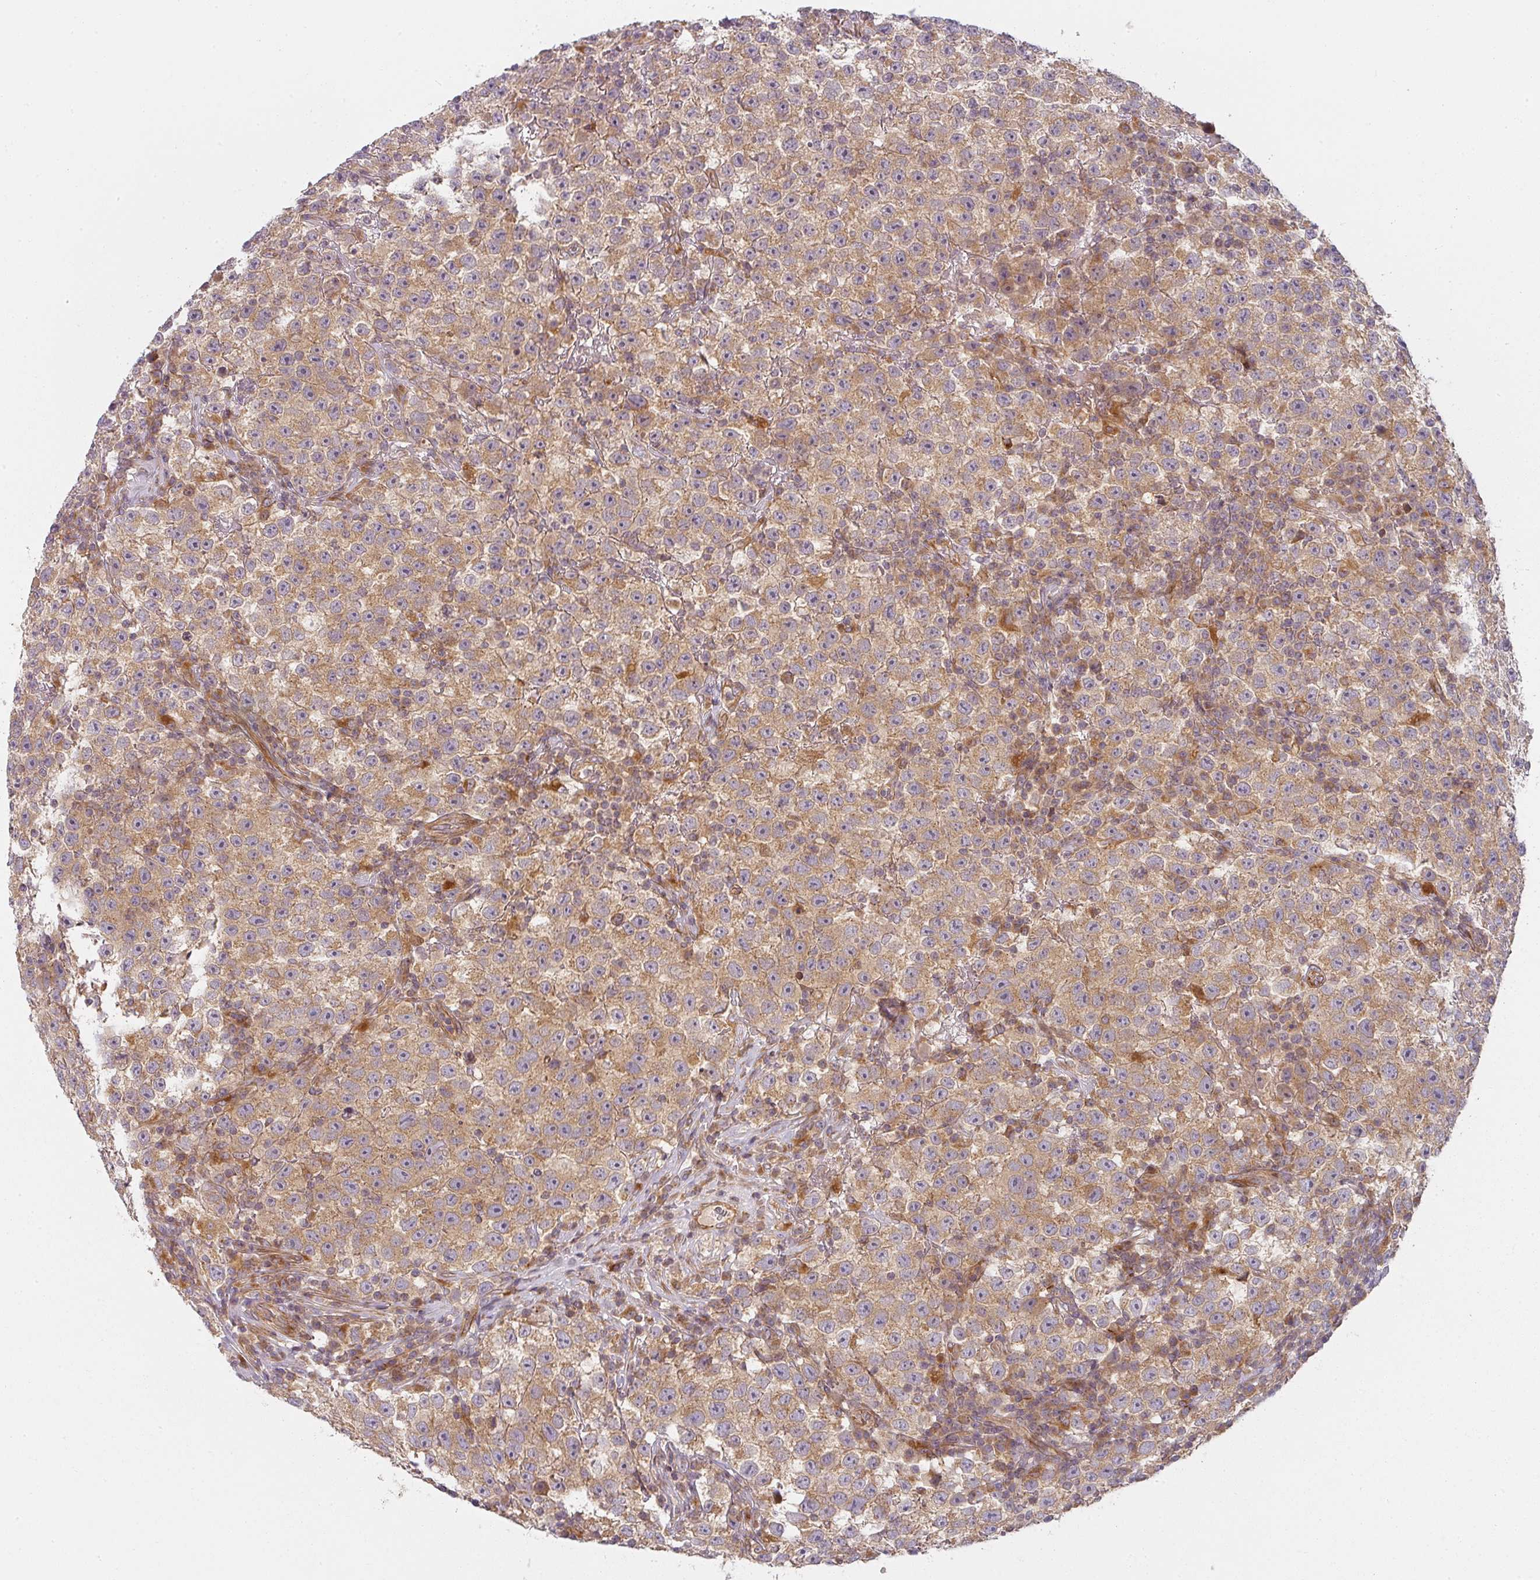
{"staining": {"intensity": "moderate", "quantity": ">75%", "location": "cytoplasmic/membranous"}, "tissue": "testis cancer", "cell_type": "Tumor cells", "image_type": "cancer", "snomed": [{"axis": "morphology", "description": "Seminoma, NOS"}, {"axis": "topography", "description": "Testis"}], "caption": "Testis cancer tissue exhibits moderate cytoplasmic/membranous expression in about >75% of tumor cells, visualized by immunohistochemistry. The protein of interest is stained brown, and the nuclei are stained in blue (DAB IHC with brightfield microscopy, high magnification).", "gene": "CNOT1", "patient": {"sex": "male", "age": 22}}